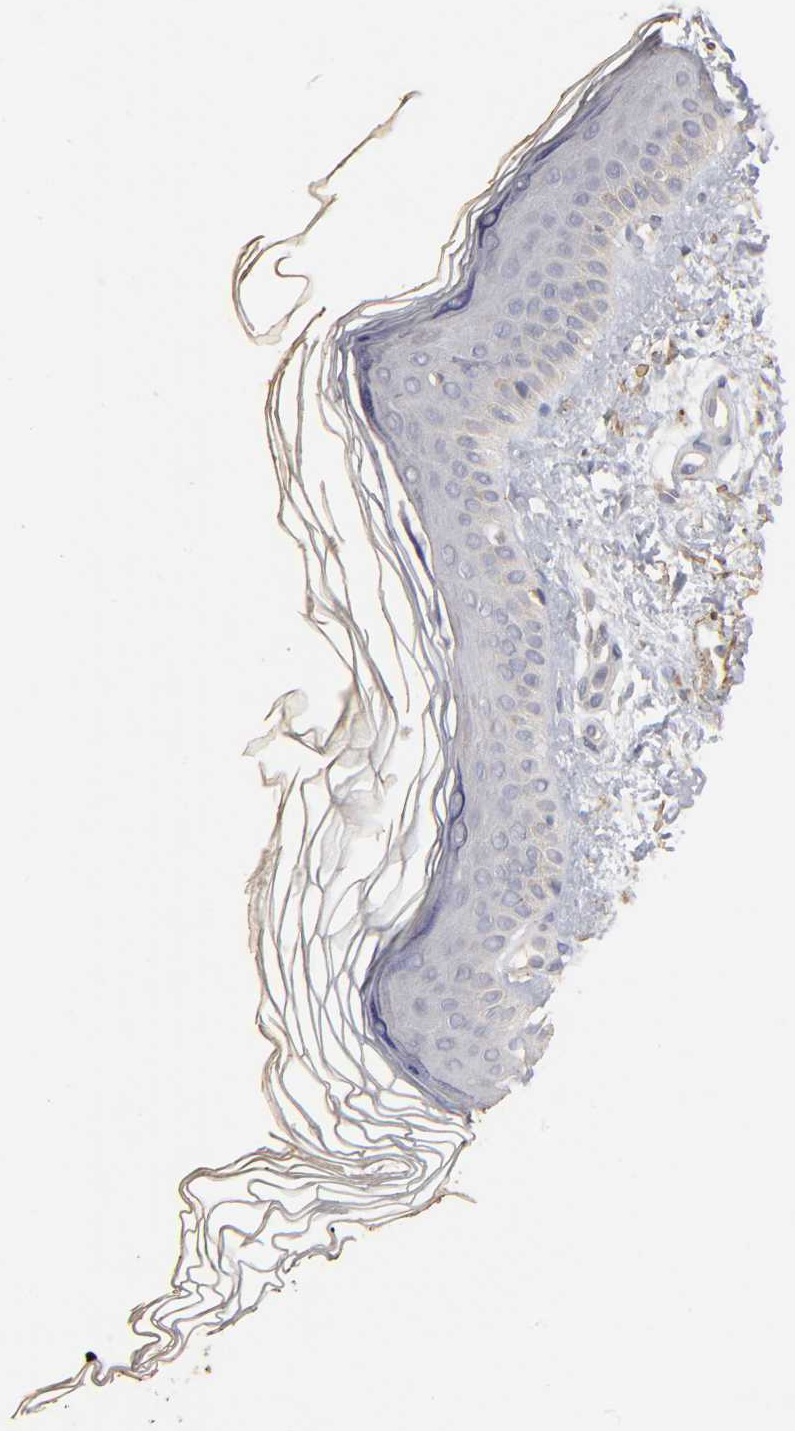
{"staining": {"intensity": "weak", "quantity": ">75%", "location": "cytoplasmic/membranous"}, "tissue": "skin", "cell_type": "Fibroblasts", "image_type": "normal", "snomed": [{"axis": "morphology", "description": "Normal tissue, NOS"}, {"axis": "topography", "description": "Skin"}], "caption": "Immunohistochemistry (IHC) (DAB) staining of benign skin reveals weak cytoplasmic/membranous protein expression in approximately >75% of fibroblasts. The staining was performed using DAB to visualize the protein expression in brown, while the nuclei were stained in blue with hematoxylin (Magnification: 20x).", "gene": "EIF4G2", "patient": {"sex": "female", "age": 19}}